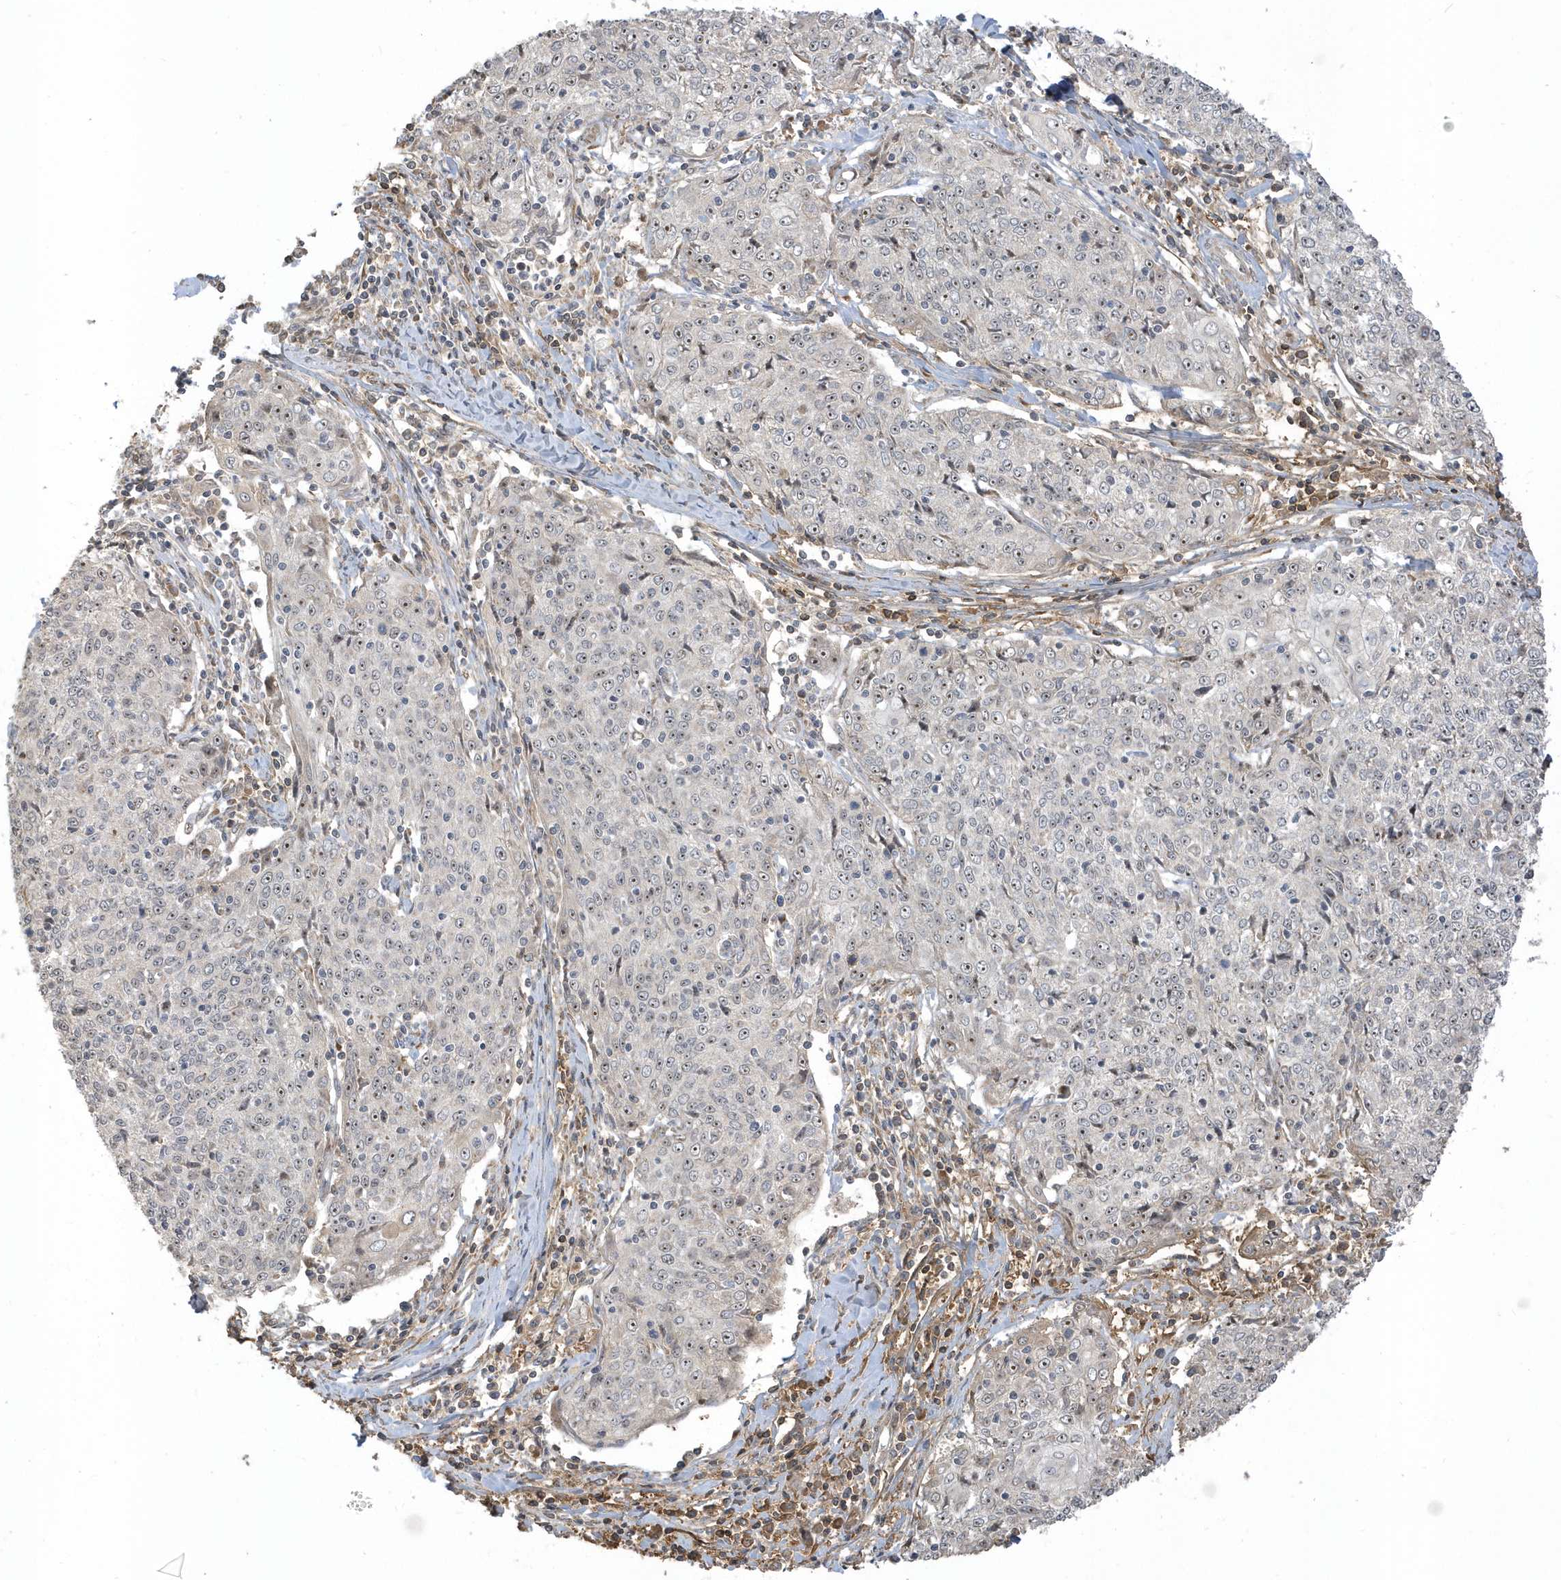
{"staining": {"intensity": "negative", "quantity": "none", "location": "none"}, "tissue": "cervical cancer", "cell_type": "Tumor cells", "image_type": "cancer", "snomed": [{"axis": "morphology", "description": "Squamous cell carcinoma, NOS"}, {"axis": "topography", "description": "Cervix"}], "caption": "High magnification brightfield microscopy of cervical squamous cell carcinoma stained with DAB (3,3'-diaminobenzidine) (brown) and counterstained with hematoxylin (blue): tumor cells show no significant positivity.", "gene": "ECM2", "patient": {"sex": "female", "age": 48}}